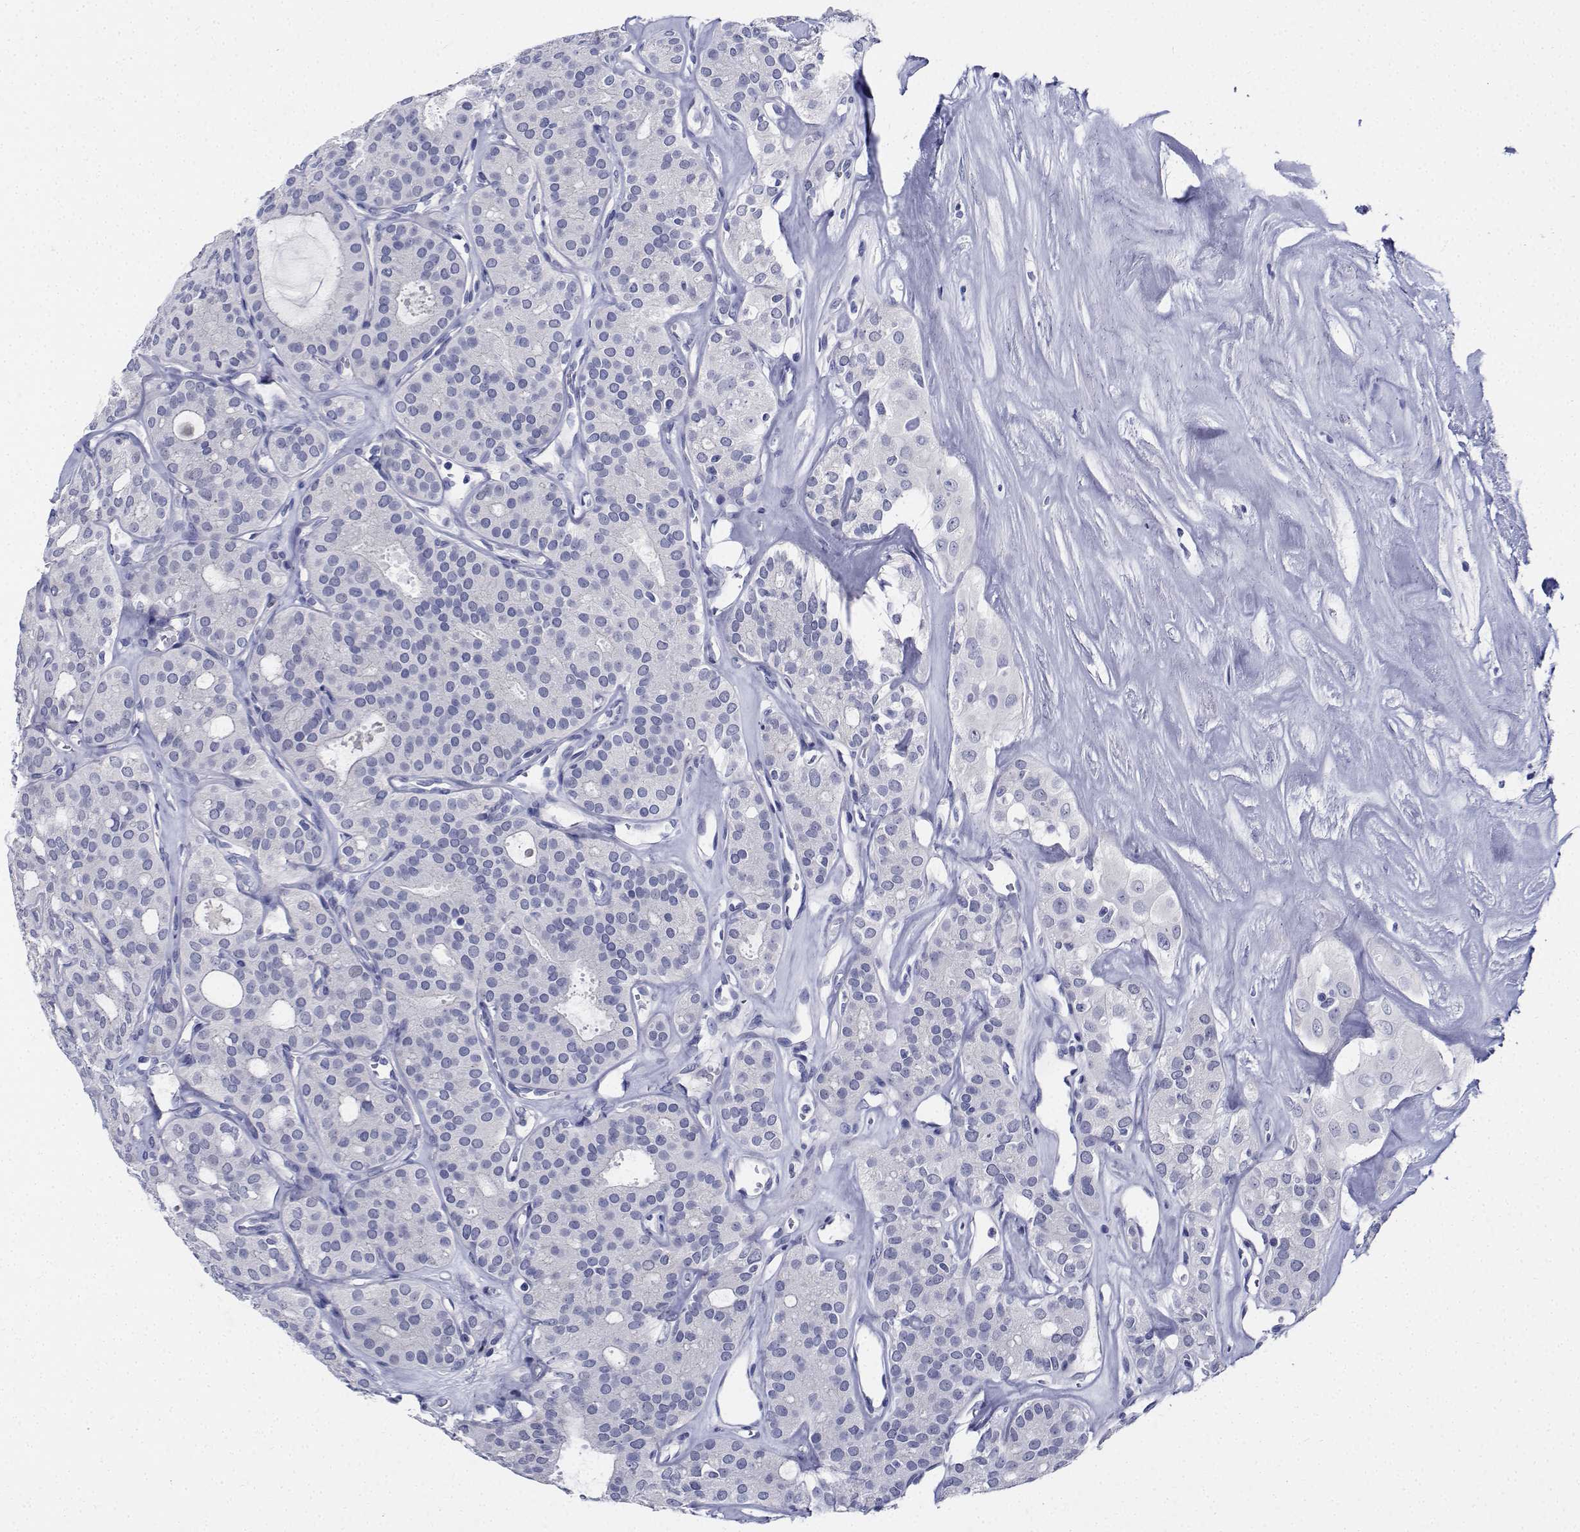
{"staining": {"intensity": "negative", "quantity": "none", "location": "none"}, "tissue": "thyroid cancer", "cell_type": "Tumor cells", "image_type": "cancer", "snomed": [{"axis": "morphology", "description": "Follicular adenoma carcinoma, NOS"}, {"axis": "topography", "description": "Thyroid gland"}], "caption": "IHC image of neoplastic tissue: human thyroid cancer stained with DAB (3,3'-diaminobenzidine) reveals no significant protein expression in tumor cells. (DAB immunohistochemistry (IHC) with hematoxylin counter stain).", "gene": "PLXNA4", "patient": {"sex": "male", "age": 75}}